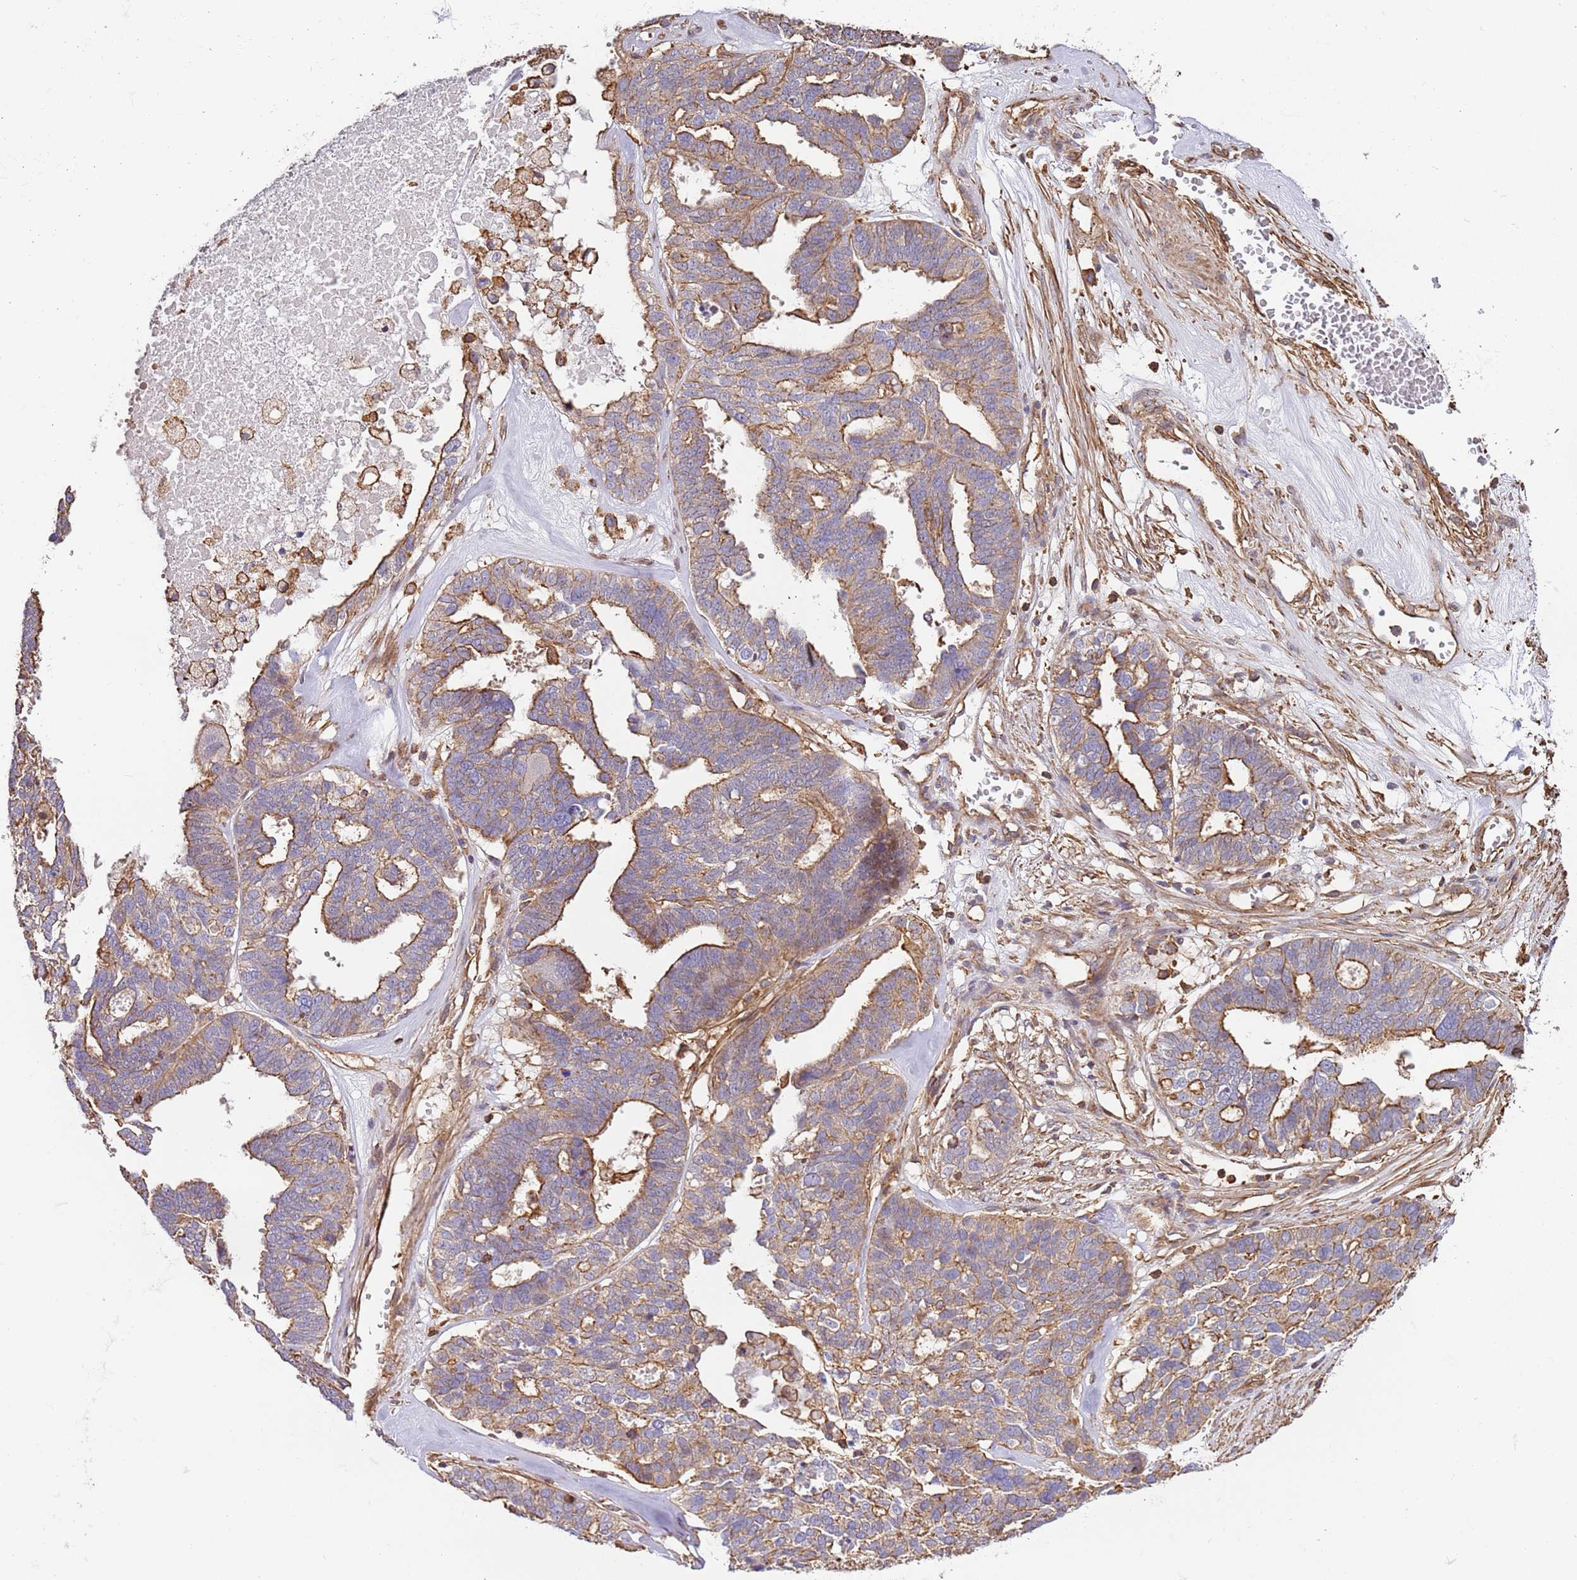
{"staining": {"intensity": "moderate", "quantity": "25%-75%", "location": "cytoplasmic/membranous"}, "tissue": "ovarian cancer", "cell_type": "Tumor cells", "image_type": "cancer", "snomed": [{"axis": "morphology", "description": "Cystadenocarcinoma, serous, NOS"}, {"axis": "topography", "description": "Ovary"}], "caption": "This is an image of IHC staining of ovarian cancer (serous cystadenocarcinoma), which shows moderate expression in the cytoplasmic/membranous of tumor cells.", "gene": "CYP2U1", "patient": {"sex": "female", "age": 59}}